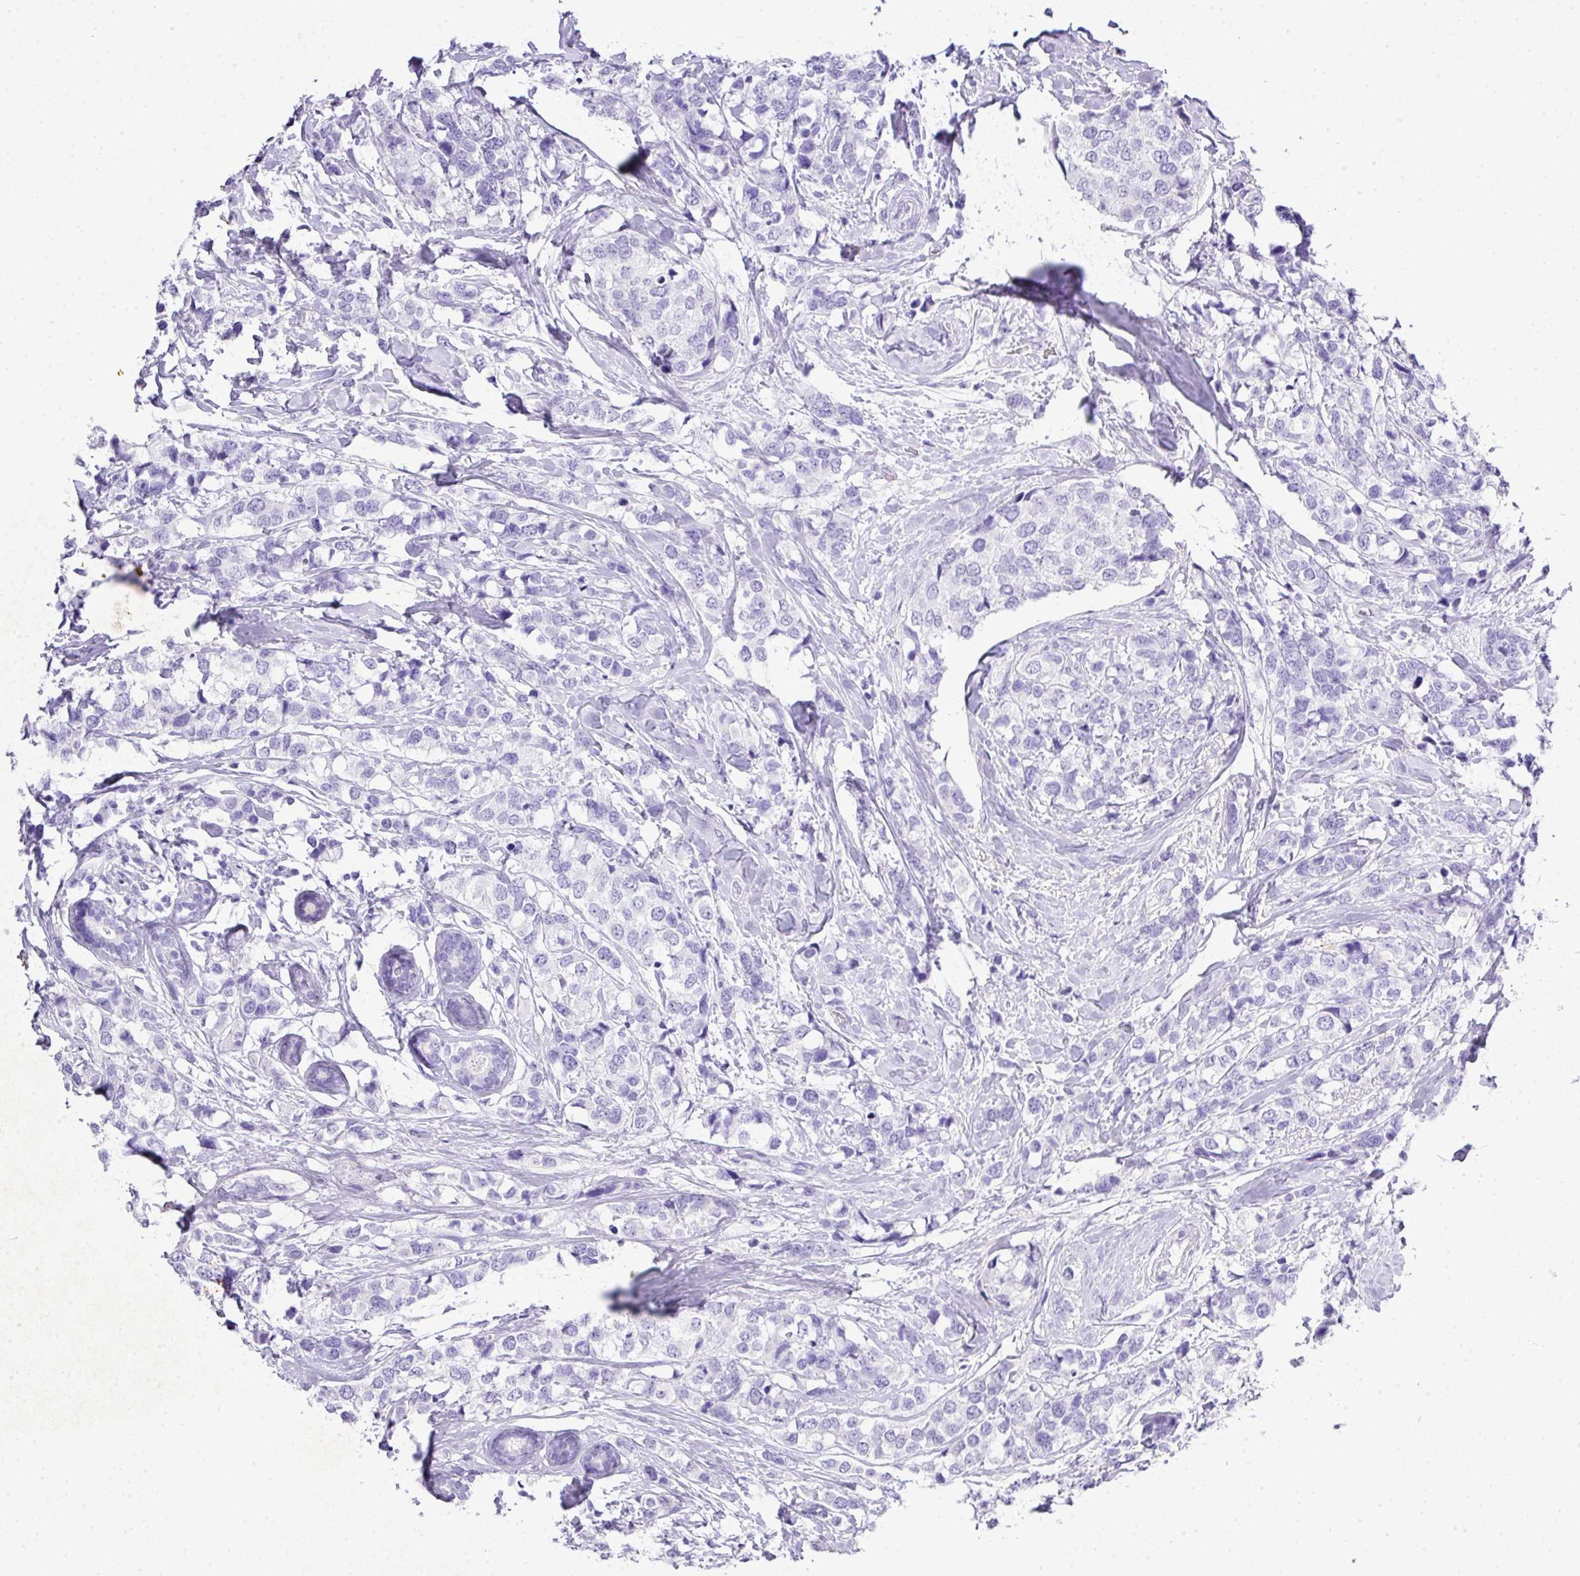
{"staining": {"intensity": "negative", "quantity": "none", "location": "none"}, "tissue": "breast cancer", "cell_type": "Tumor cells", "image_type": "cancer", "snomed": [{"axis": "morphology", "description": "Lobular carcinoma"}, {"axis": "topography", "description": "Breast"}], "caption": "Immunohistochemistry of breast lobular carcinoma reveals no expression in tumor cells. The staining is performed using DAB brown chromogen with nuclei counter-stained in using hematoxylin.", "gene": "KCNJ11", "patient": {"sex": "female", "age": 59}}